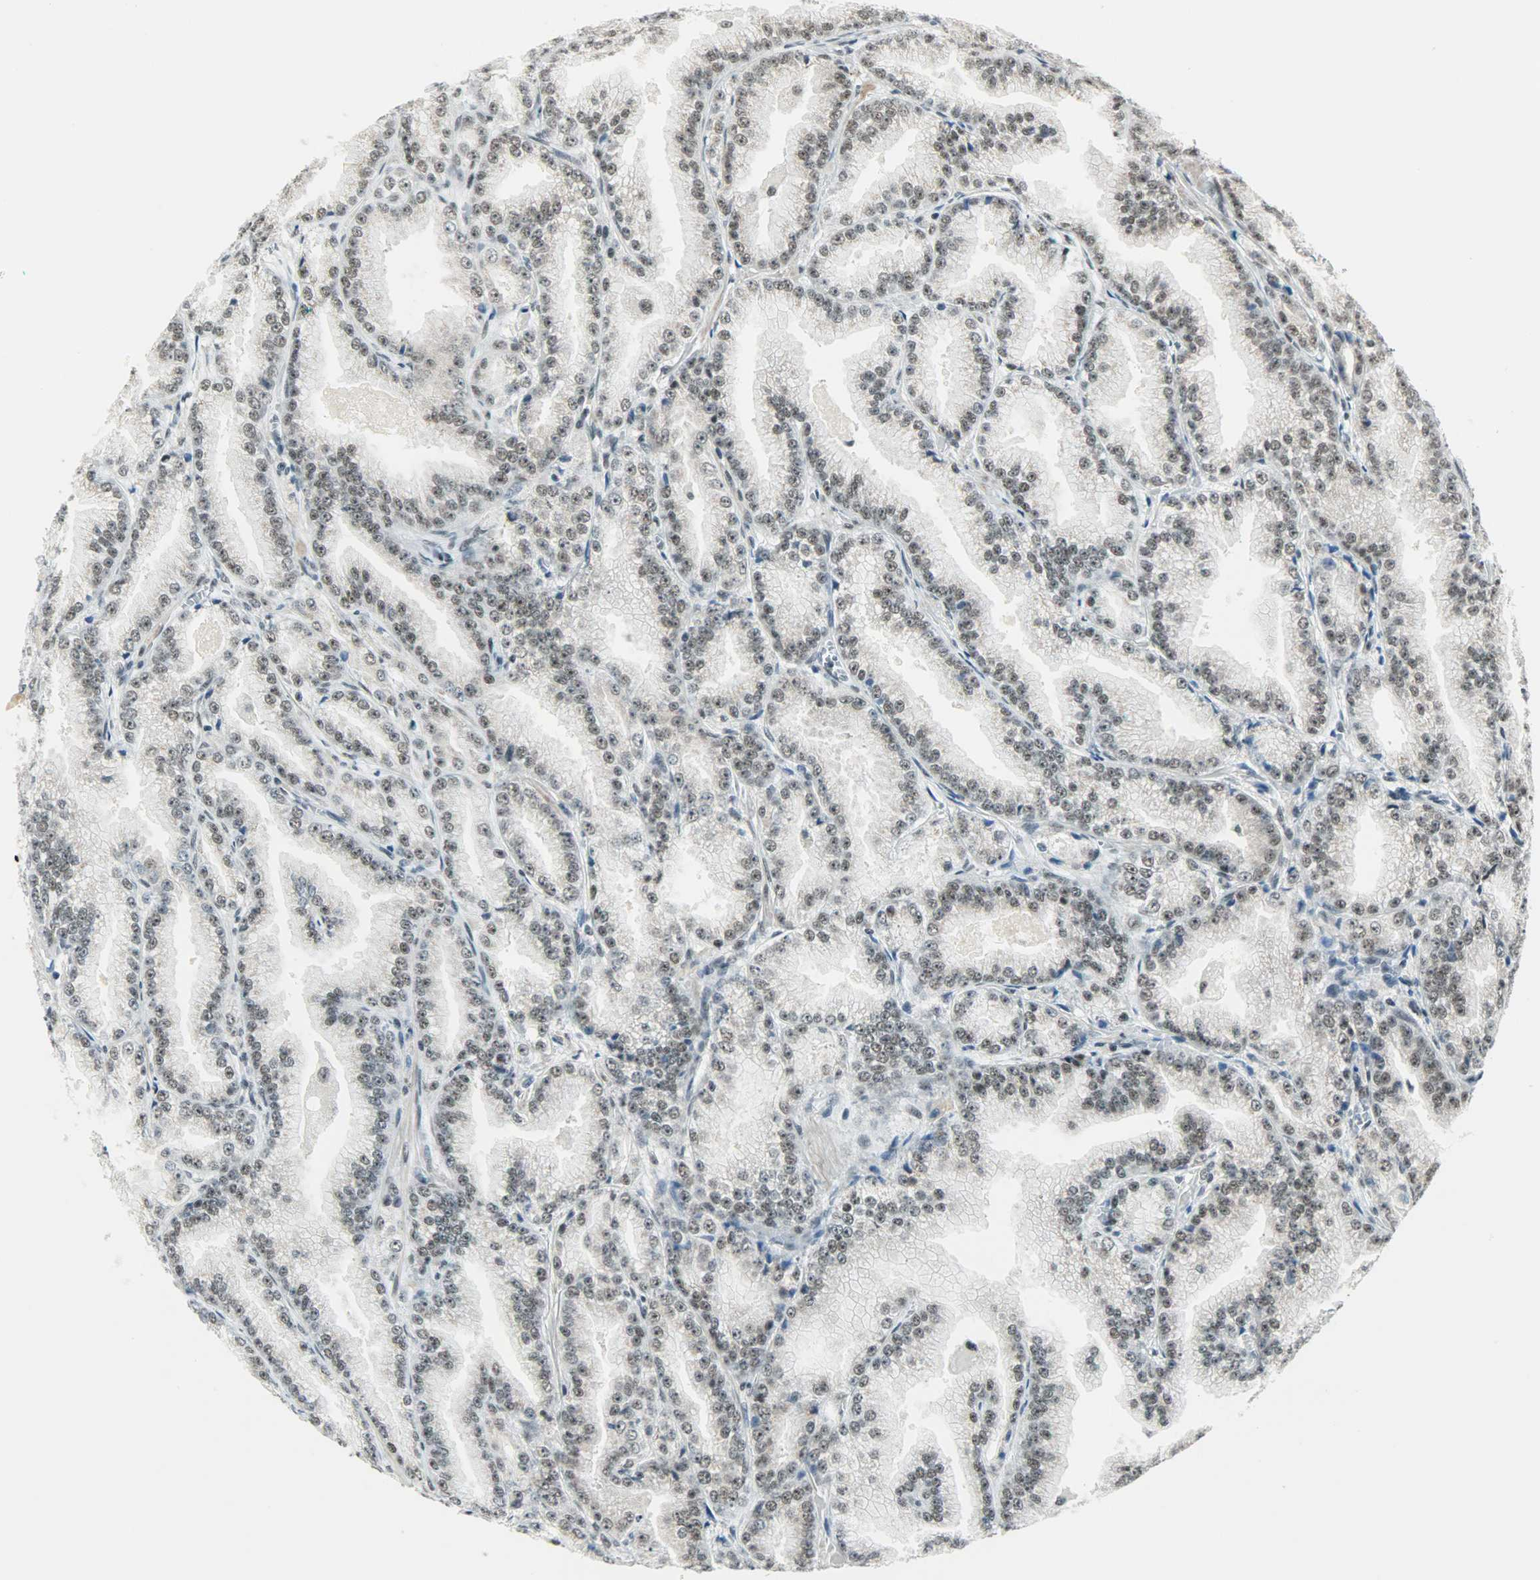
{"staining": {"intensity": "weak", "quantity": ">75%", "location": "nuclear"}, "tissue": "prostate cancer", "cell_type": "Tumor cells", "image_type": "cancer", "snomed": [{"axis": "morphology", "description": "Adenocarcinoma, High grade"}, {"axis": "topography", "description": "Prostate"}], "caption": "Immunohistochemistry (IHC) (DAB) staining of human prostate cancer reveals weak nuclear protein staining in about >75% of tumor cells.", "gene": "SUGP1", "patient": {"sex": "male", "age": 61}}